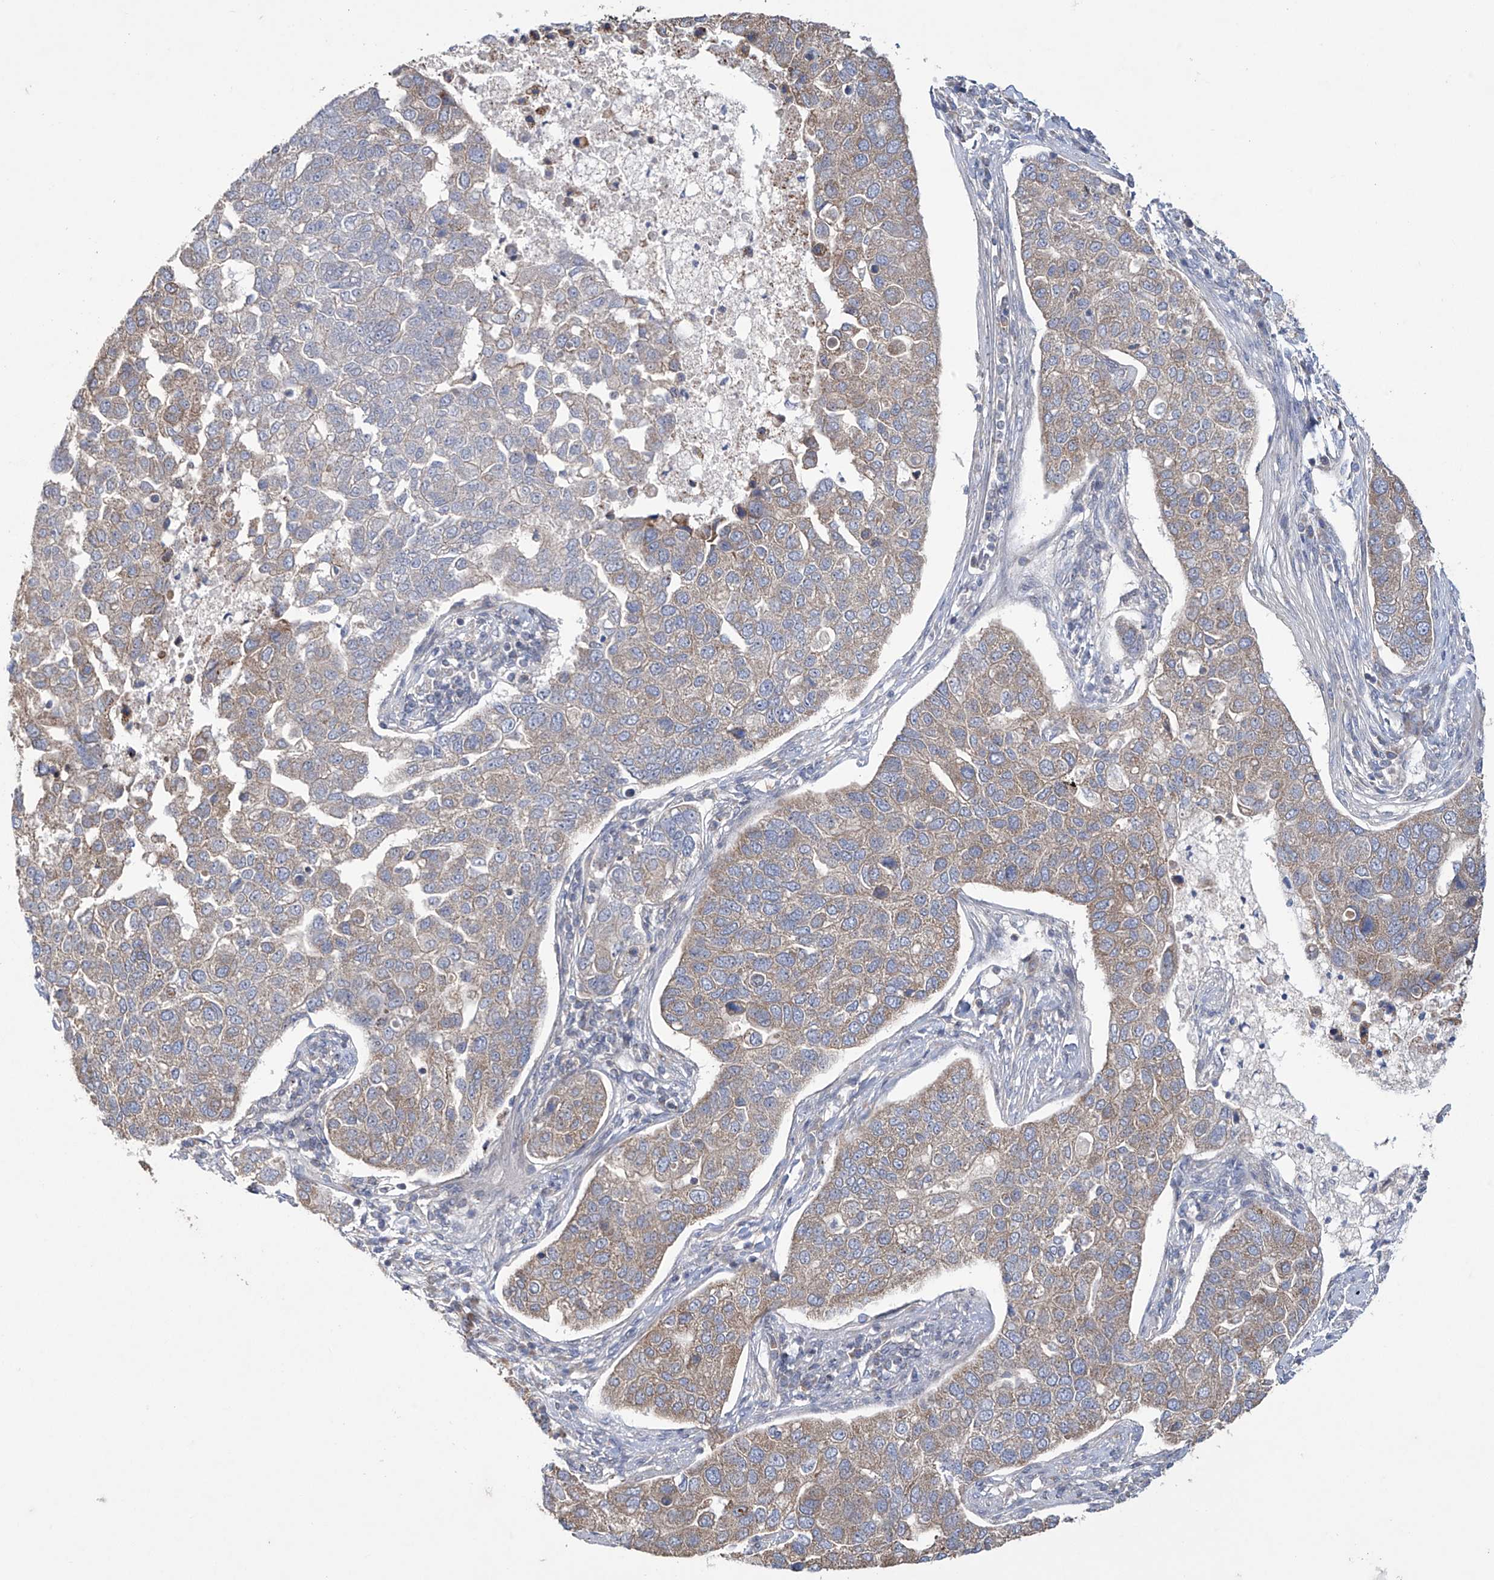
{"staining": {"intensity": "weak", "quantity": "<25%", "location": "cytoplasmic/membranous"}, "tissue": "pancreatic cancer", "cell_type": "Tumor cells", "image_type": "cancer", "snomed": [{"axis": "morphology", "description": "Adenocarcinoma, NOS"}, {"axis": "topography", "description": "Pancreas"}], "caption": "Human pancreatic cancer (adenocarcinoma) stained for a protein using IHC displays no positivity in tumor cells.", "gene": "TRIM60", "patient": {"sex": "female", "age": 61}}